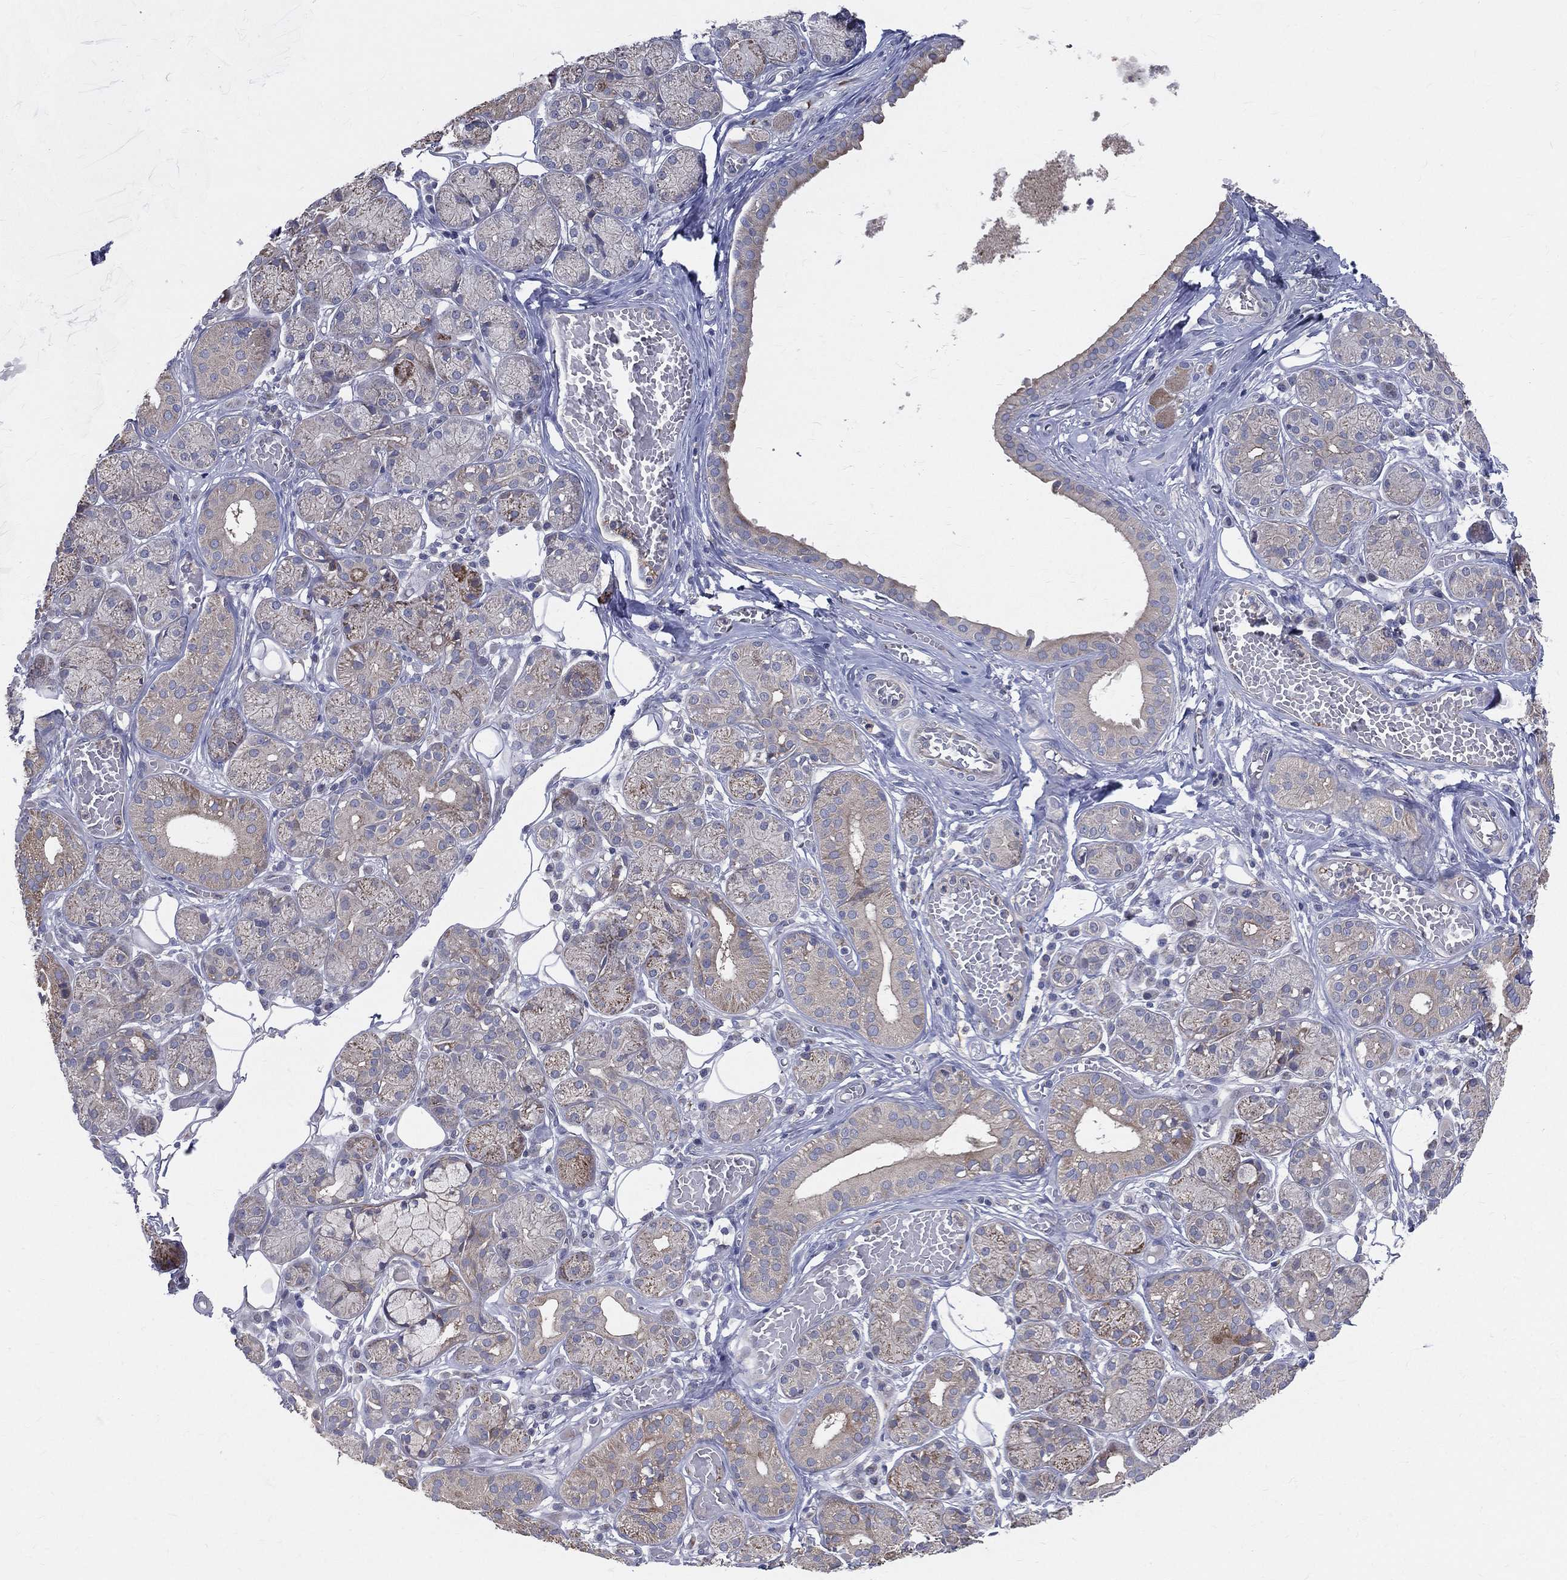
{"staining": {"intensity": "moderate", "quantity": "<25%", "location": "cytoplasmic/membranous"}, "tissue": "salivary gland", "cell_type": "Glandular cells", "image_type": "normal", "snomed": [{"axis": "morphology", "description": "Normal tissue, NOS"}, {"axis": "topography", "description": "Salivary gland"}, {"axis": "topography", "description": "Peripheral nerve tissue"}], "caption": "An image showing moderate cytoplasmic/membranous expression in approximately <25% of glandular cells in benign salivary gland, as visualized by brown immunohistochemical staining.", "gene": "POMZP3", "patient": {"sex": "male", "age": 71}}